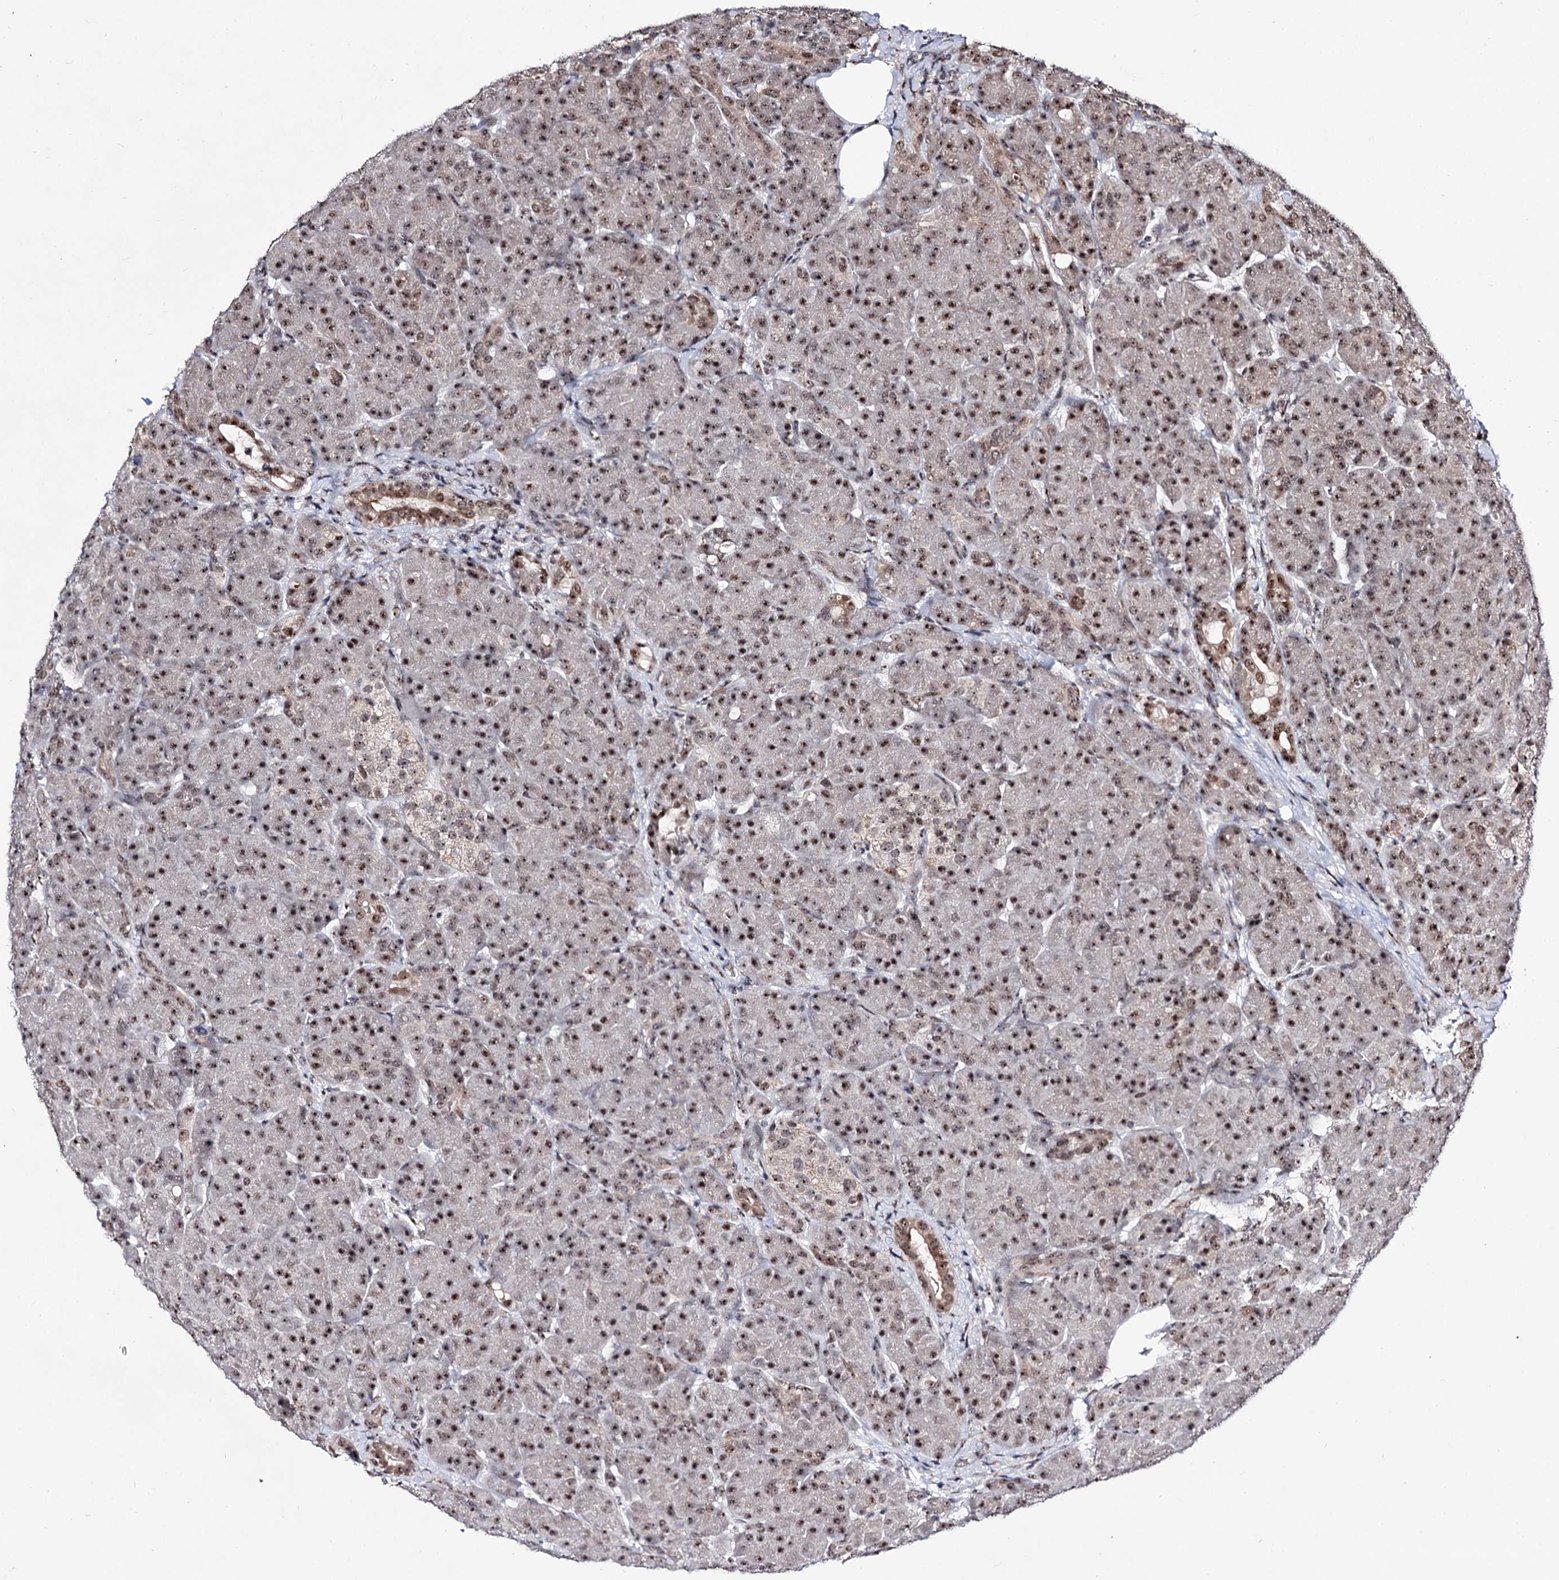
{"staining": {"intensity": "moderate", "quantity": "25%-75%", "location": "nuclear"}, "tissue": "pancreas", "cell_type": "Exocrine glandular cells", "image_type": "normal", "snomed": [{"axis": "morphology", "description": "Normal tissue, NOS"}, {"axis": "topography", "description": "Pancreas"}], "caption": "An image of human pancreas stained for a protein reveals moderate nuclear brown staining in exocrine glandular cells. The staining is performed using DAB brown chromogen to label protein expression. The nuclei are counter-stained blue using hematoxylin.", "gene": "EXOSC10", "patient": {"sex": "male", "age": 63}}